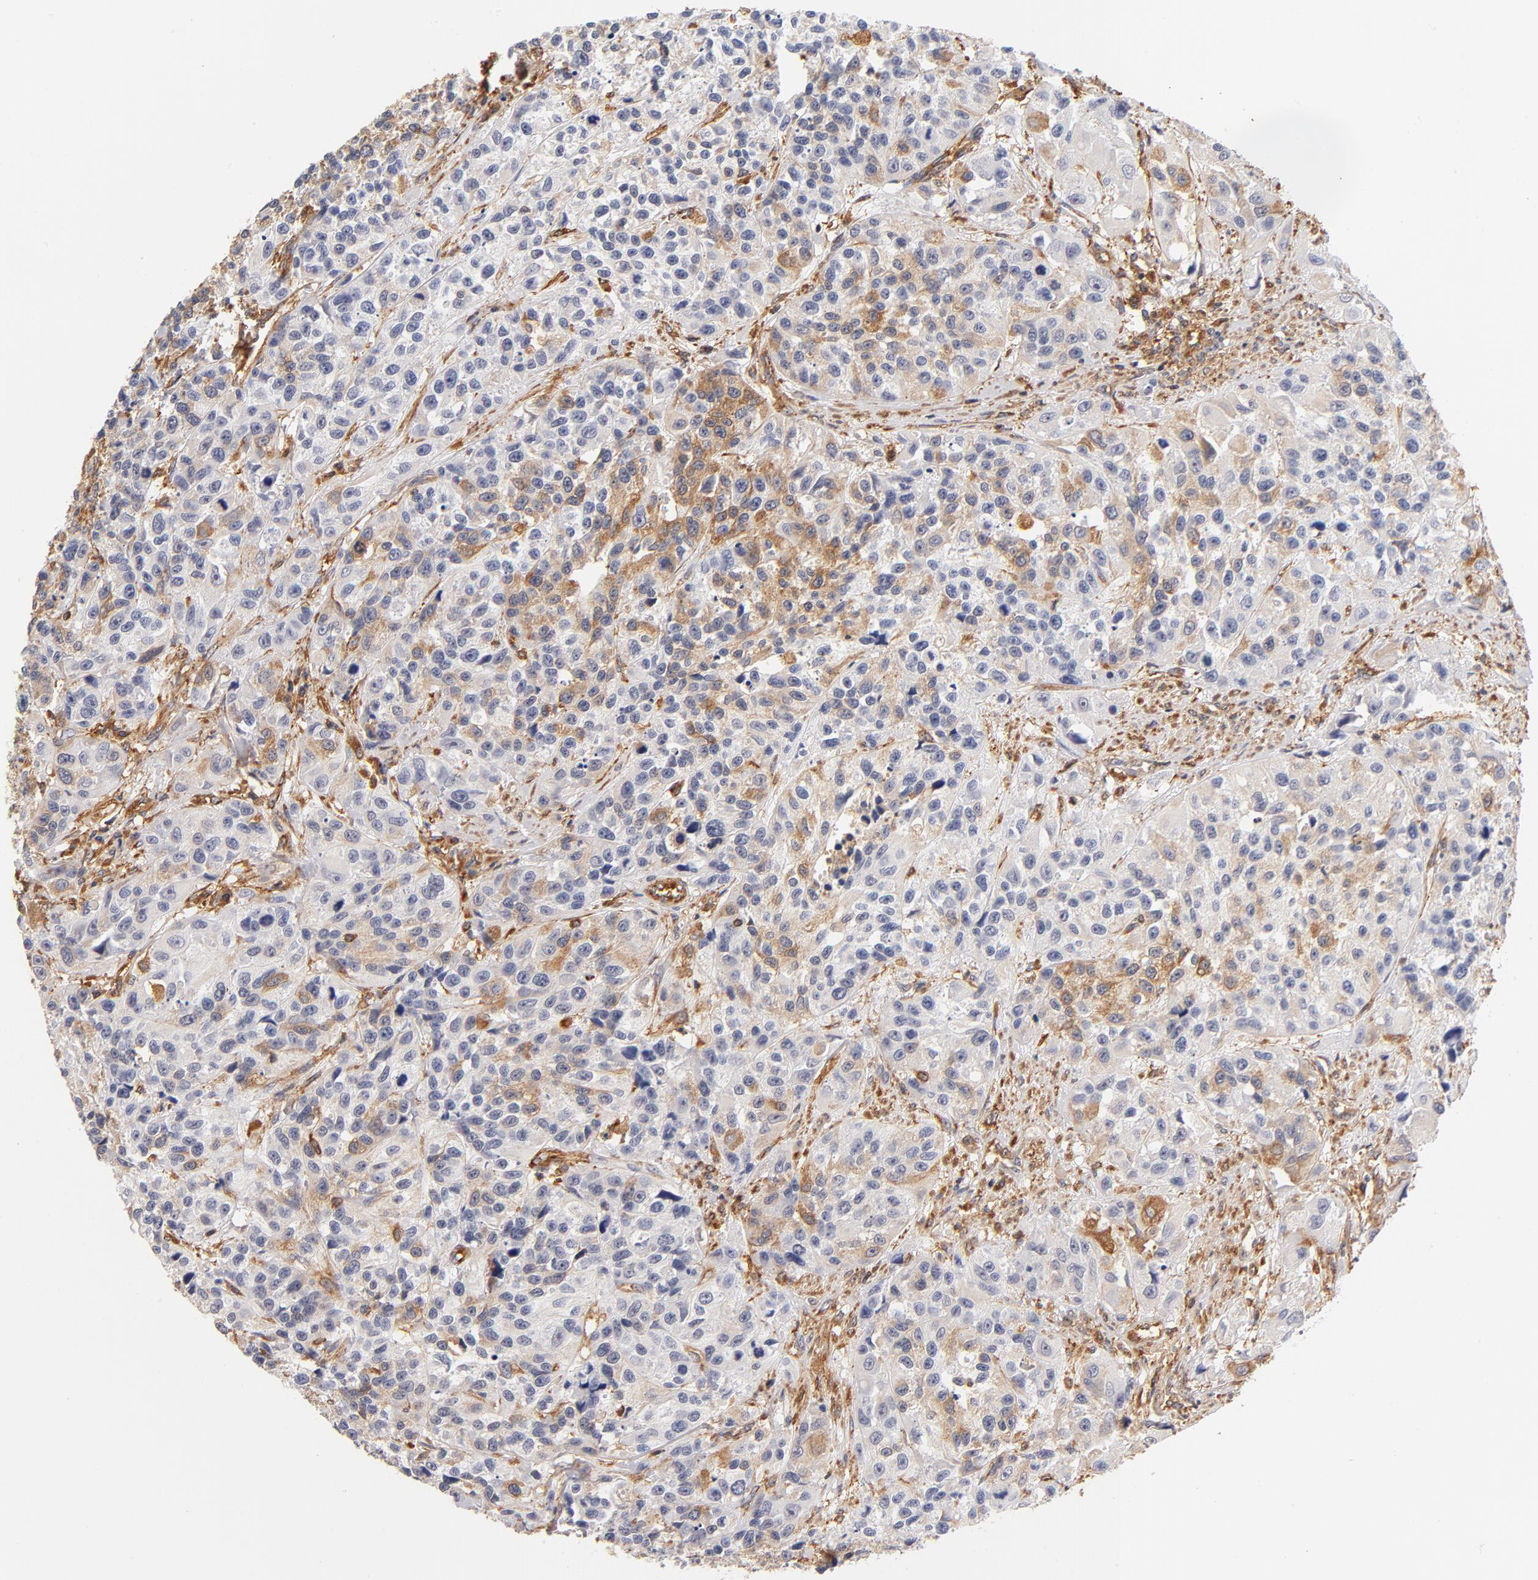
{"staining": {"intensity": "weak", "quantity": "<25%", "location": "cytoplasmic/membranous"}, "tissue": "urothelial cancer", "cell_type": "Tumor cells", "image_type": "cancer", "snomed": [{"axis": "morphology", "description": "Urothelial carcinoma, High grade"}, {"axis": "topography", "description": "Urinary bladder"}], "caption": "An immunohistochemistry (IHC) image of urothelial carcinoma (high-grade) is shown. There is no staining in tumor cells of urothelial carcinoma (high-grade).", "gene": "FCMR", "patient": {"sex": "female", "age": 81}}